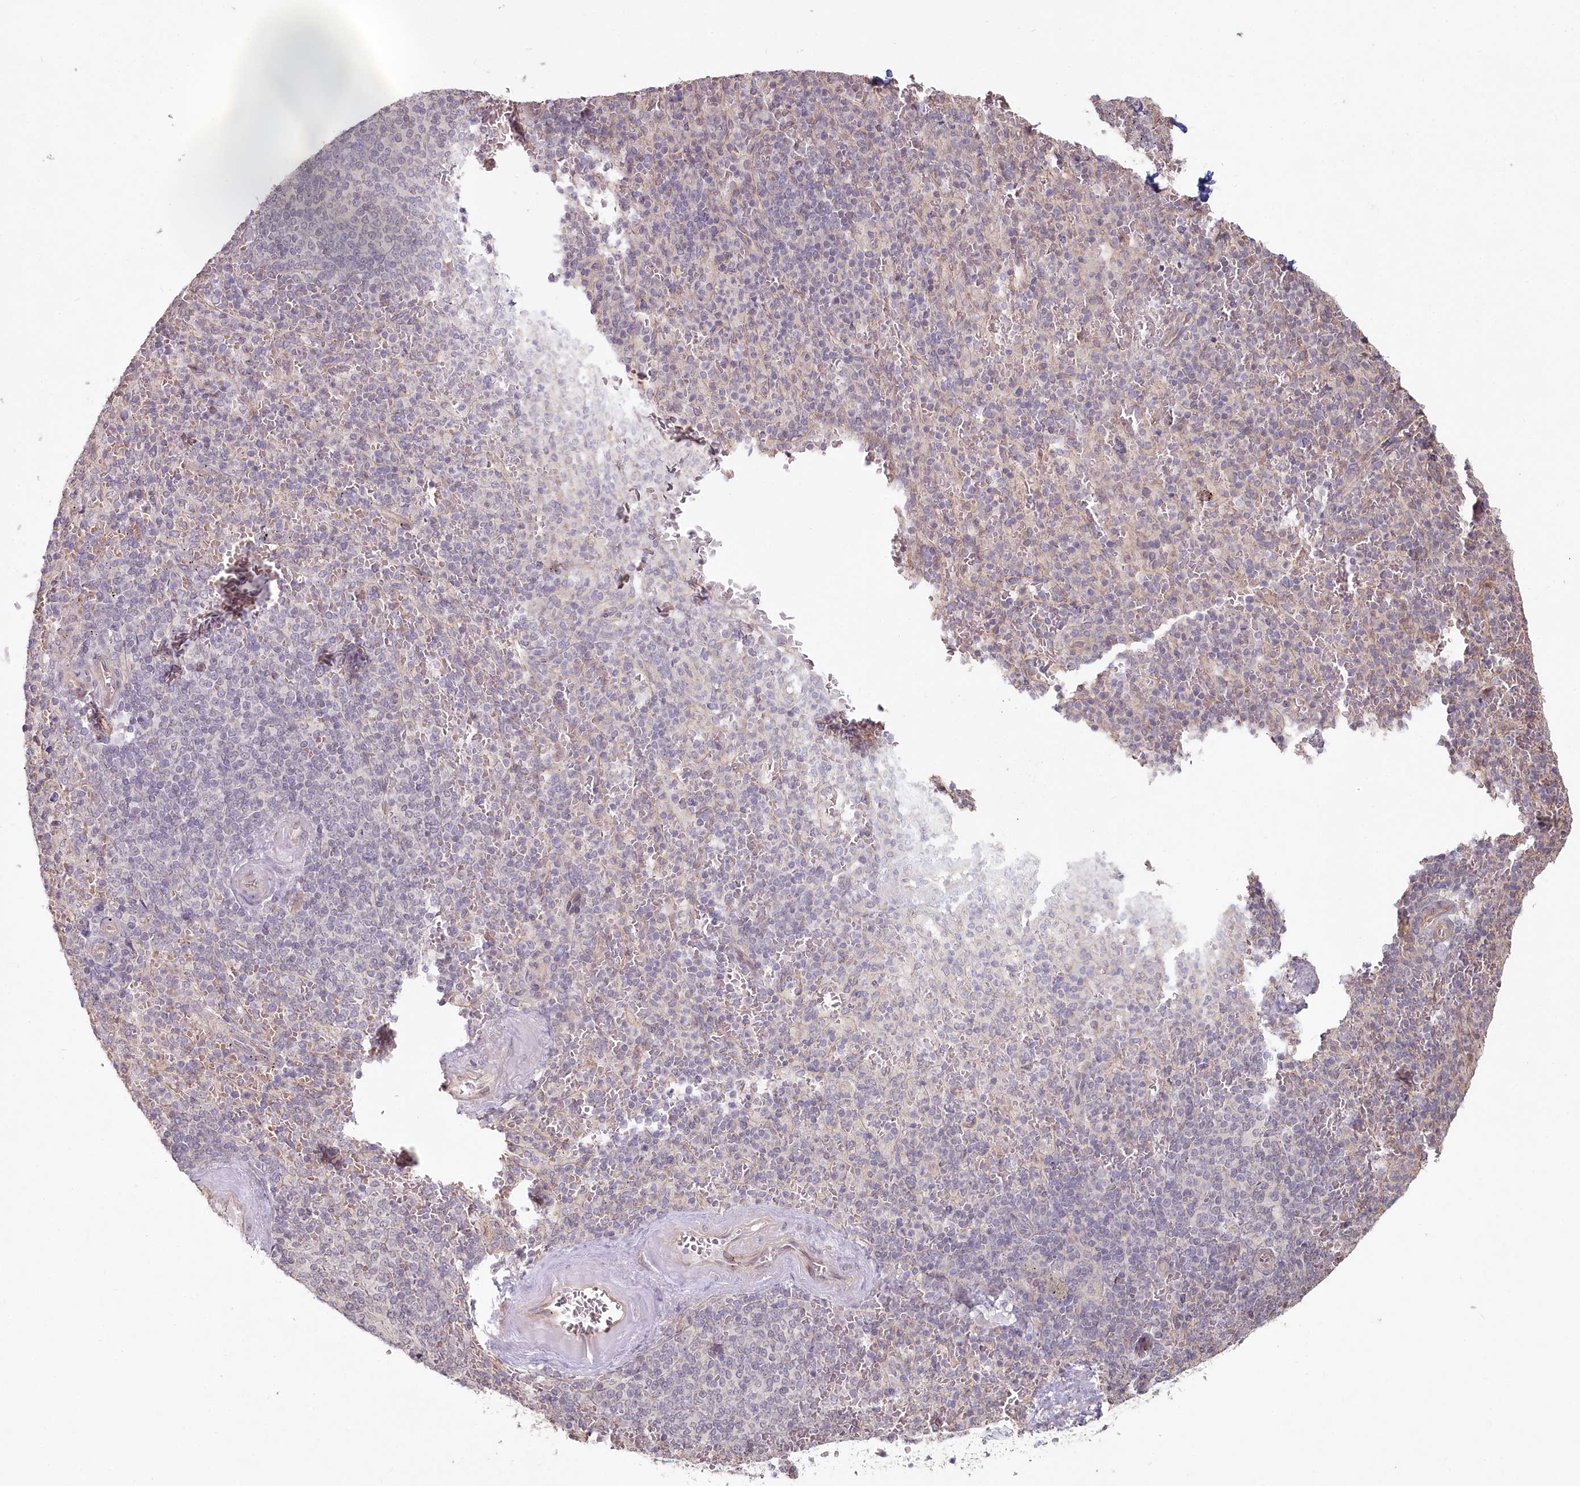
{"staining": {"intensity": "negative", "quantity": "none", "location": "none"}, "tissue": "spleen", "cell_type": "Cells in red pulp", "image_type": "normal", "snomed": [{"axis": "morphology", "description": "Normal tissue, NOS"}, {"axis": "topography", "description": "Spleen"}], "caption": "Immunohistochemistry image of unremarkable human spleen stained for a protein (brown), which demonstrates no staining in cells in red pulp. Nuclei are stained in blue.", "gene": "TCHP", "patient": {"sex": "male", "age": 82}}